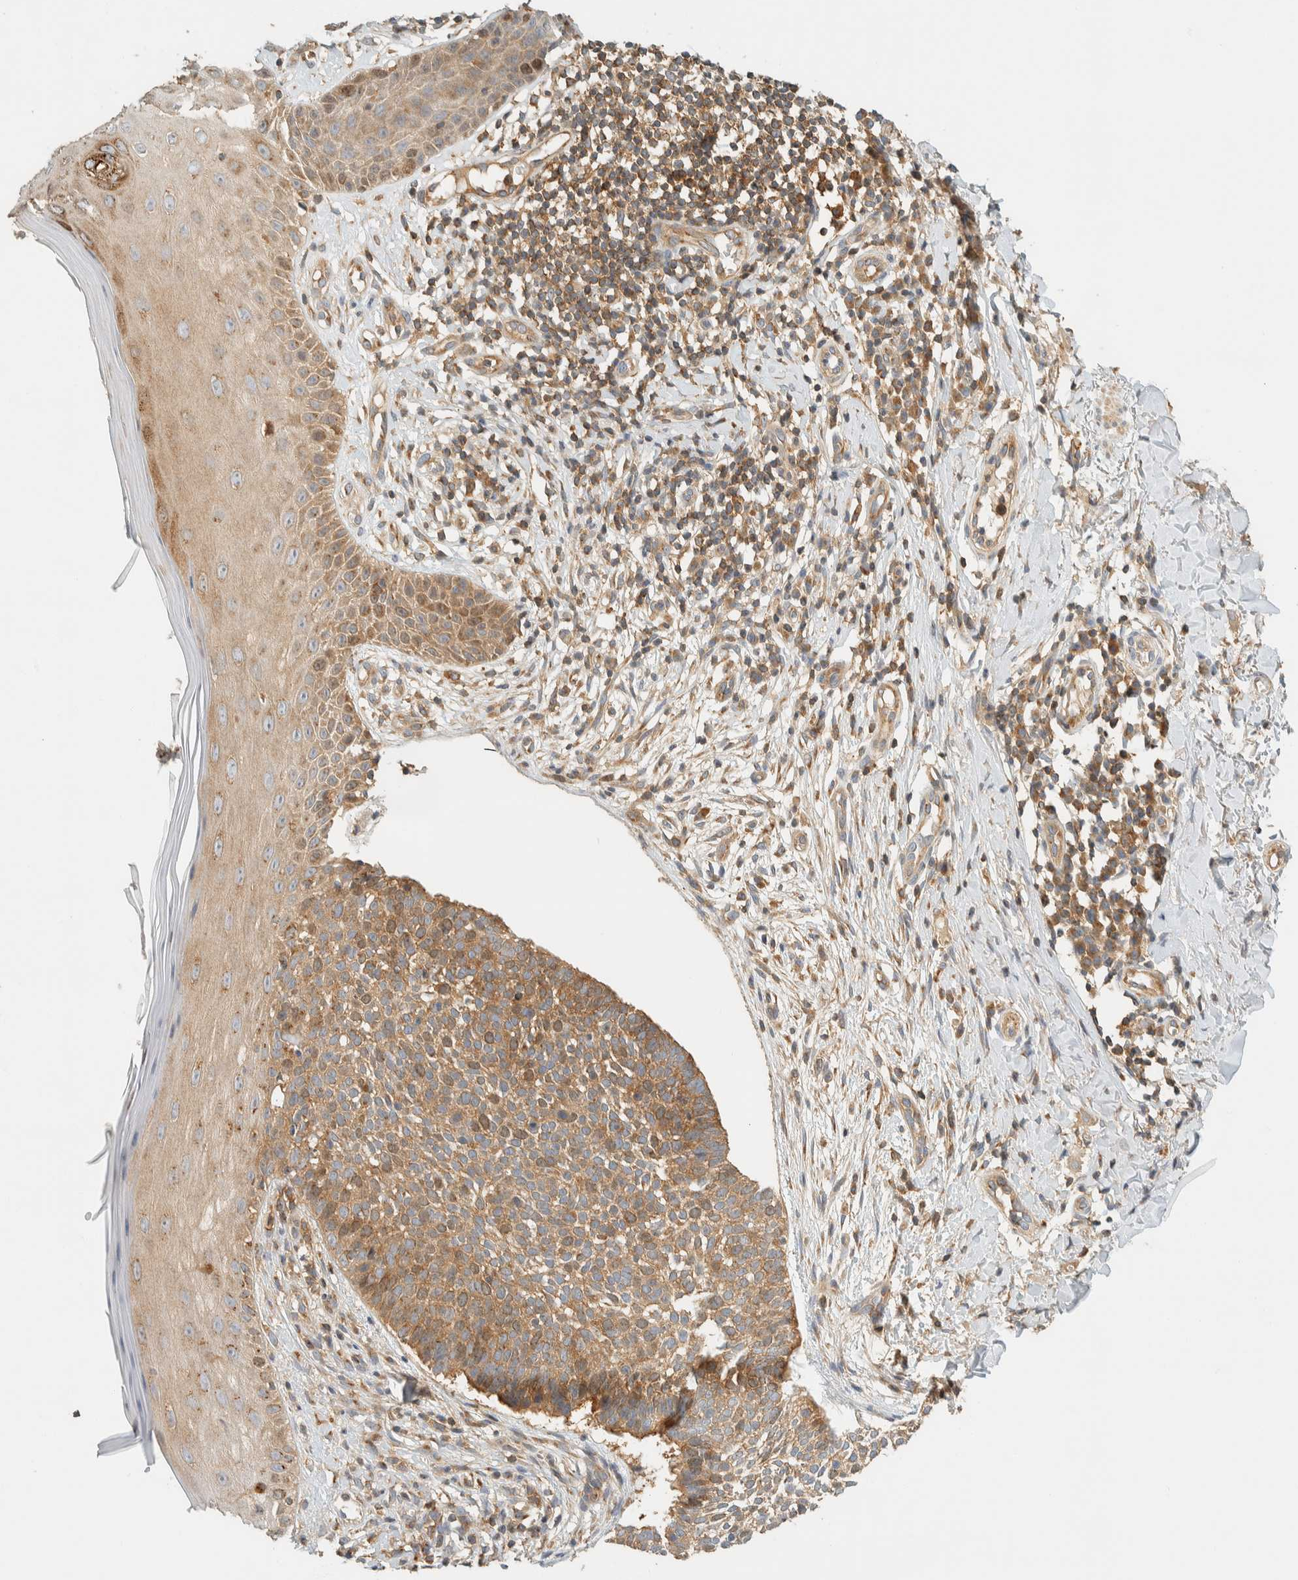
{"staining": {"intensity": "moderate", "quantity": ">75%", "location": "cytoplasmic/membranous"}, "tissue": "skin cancer", "cell_type": "Tumor cells", "image_type": "cancer", "snomed": [{"axis": "morphology", "description": "Normal tissue, NOS"}, {"axis": "morphology", "description": "Basal cell carcinoma"}, {"axis": "topography", "description": "Skin"}], "caption": "Basal cell carcinoma (skin) was stained to show a protein in brown. There is medium levels of moderate cytoplasmic/membranous positivity in about >75% of tumor cells. (IHC, brightfield microscopy, high magnification).", "gene": "ARFGEF1", "patient": {"sex": "male", "age": 67}}